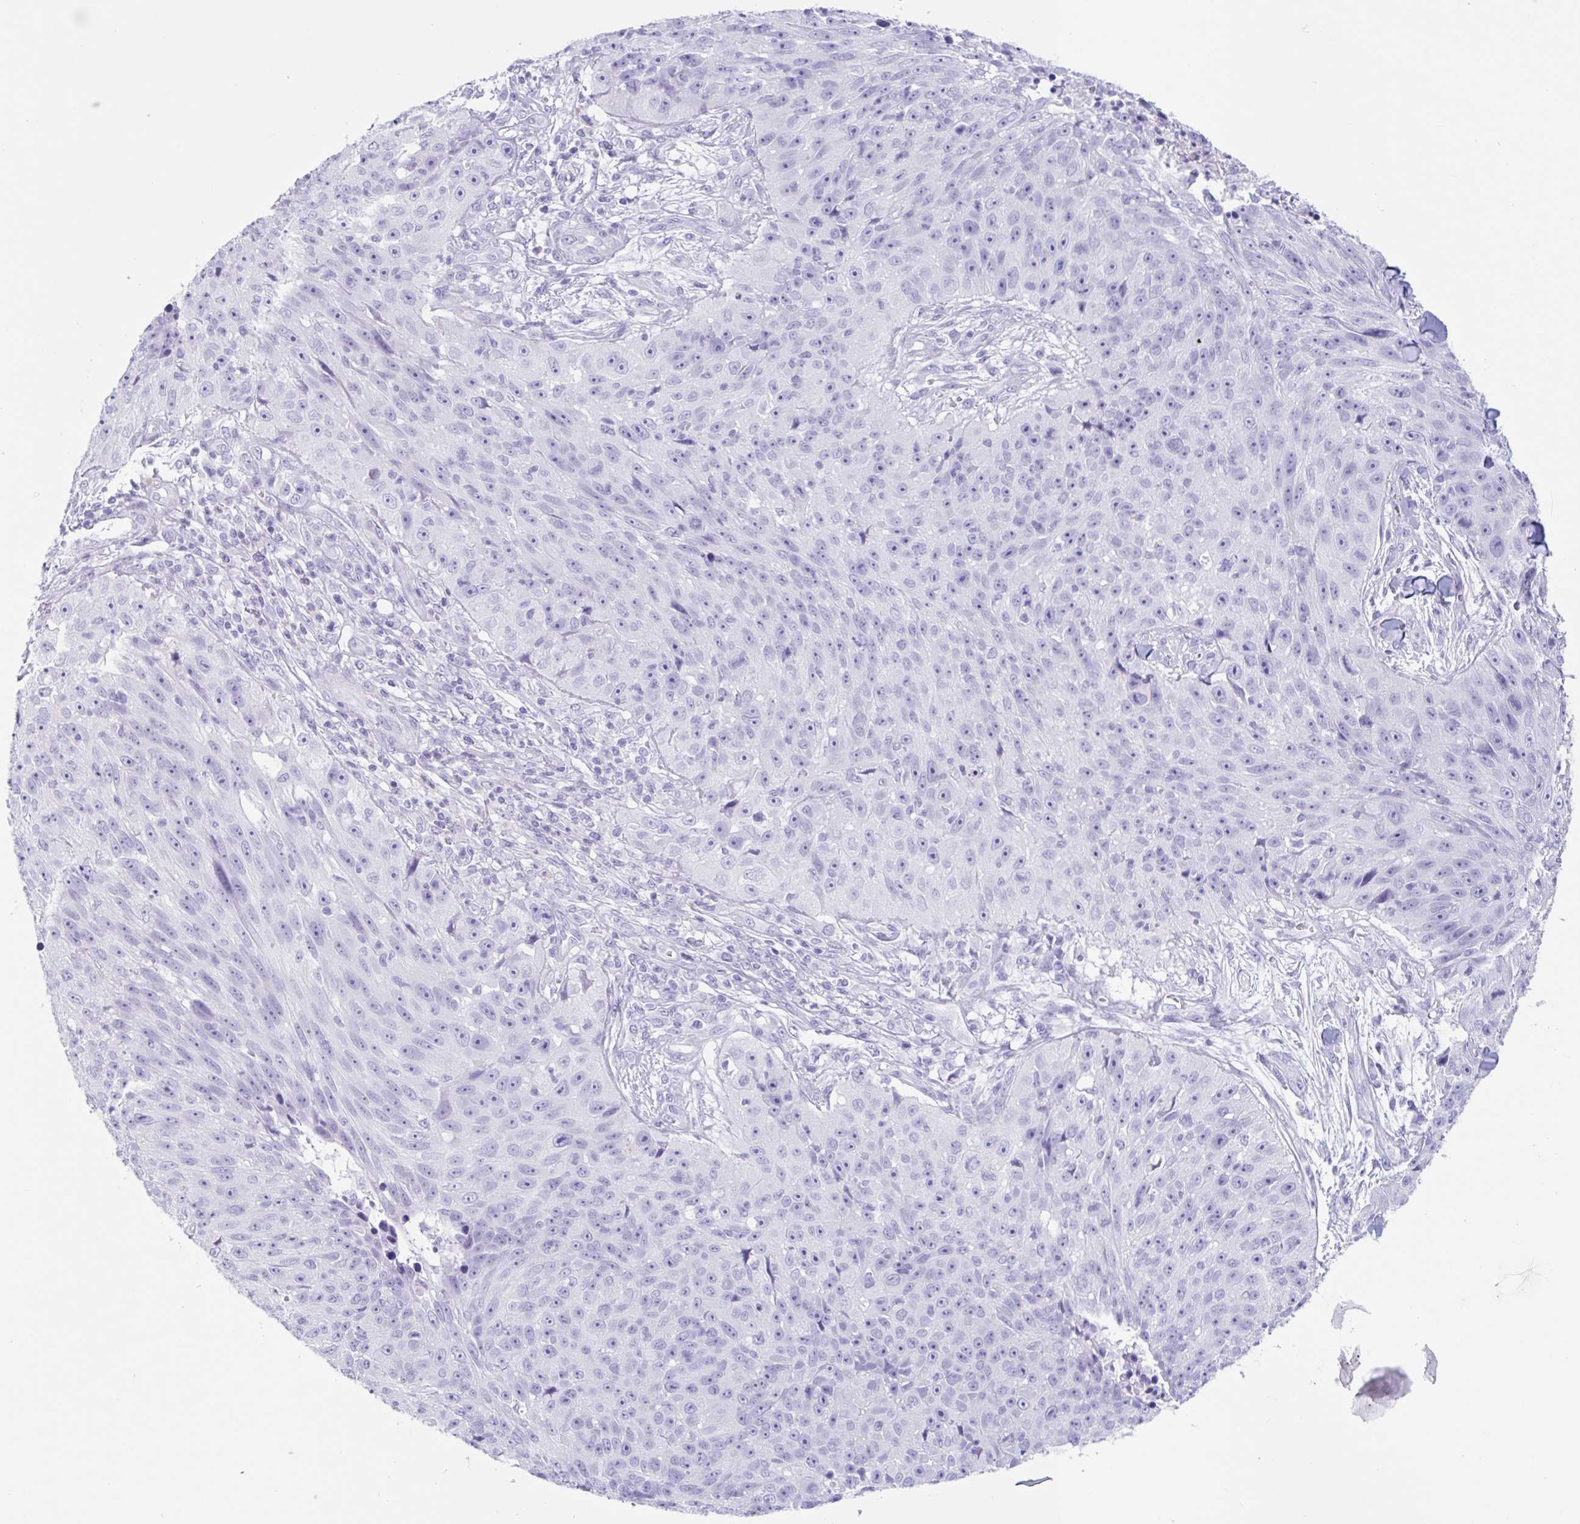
{"staining": {"intensity": "negative", "quantity": "none", "location": "none"}, "tissue": "skin cancer", "cell_type": "Tumor cells", "image_type": "cancer", "snomed": [{"axis": "morphology", "description": "Squamous cell carcinoma, NOS"}, {"axis": "topography", "description": "Skin"}], "caption": "Immunohistochemistry photomicrograph of skin cancer stained for a protein (brown), which shows no expression in tumor cells. Nuclei are stained in blue.", "gene": "TAS2R41", "patient": {"sex": "female", "age": 87}}